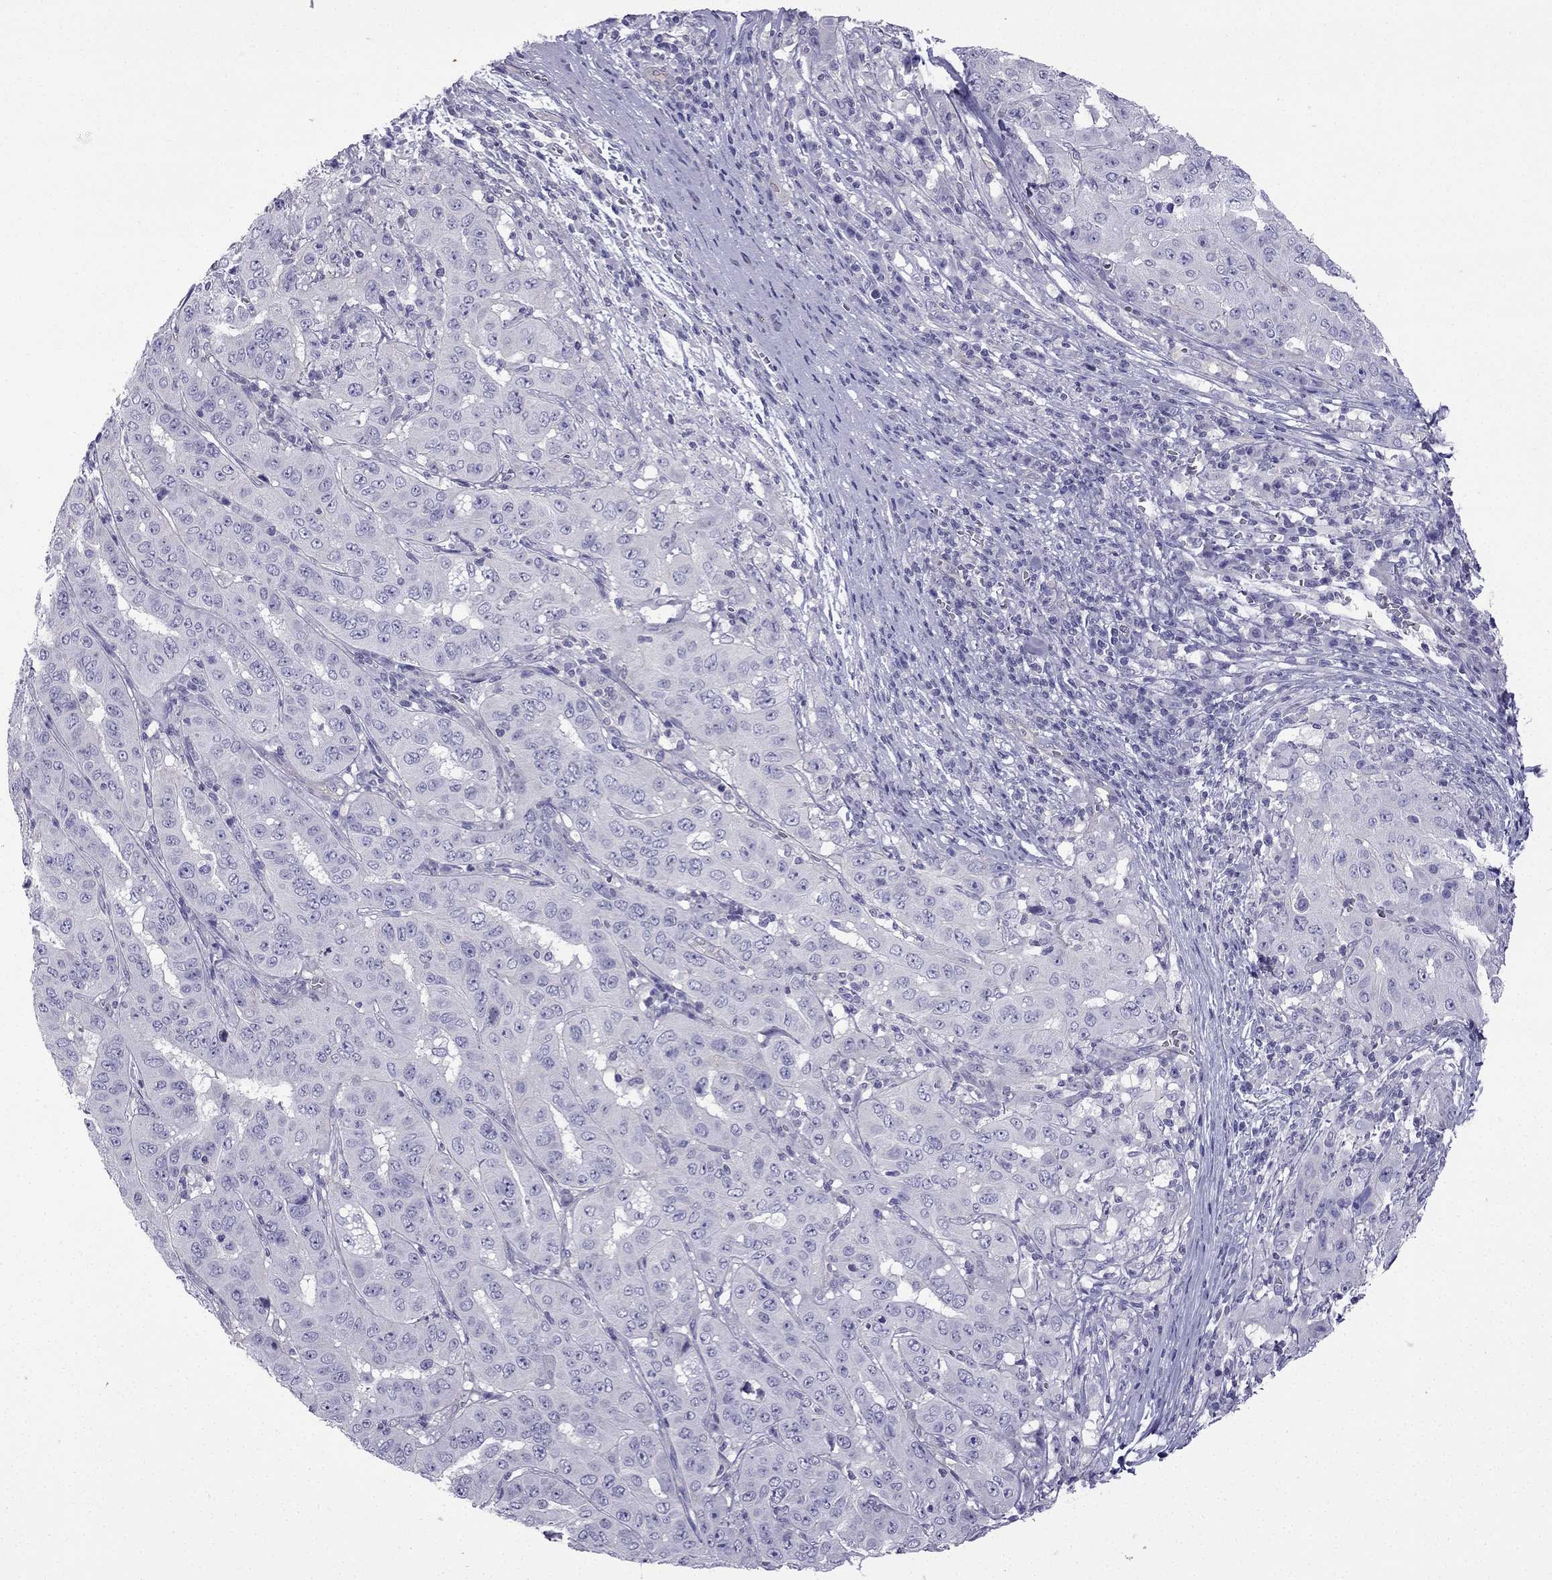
{"staining": {"intensity": "negative", "quantity": "none", "location": "none"}, "tissue": "pancreatic cancer", "cell_type": "Tumor cells", "image_type": "cancer", "snomed": [{"axis": "morphology", "description": "Adenocarcinoma, NOS"}, {"axis": "topography", "description": "Pancreas"}], "caption": "DAB immunohistochemical staining of adenocarcinoma (pancreatic) demonstrates no significant positivity in tumor cells.", "gene": "GJA8", "patient": {"sex": "male", "age": 63}}